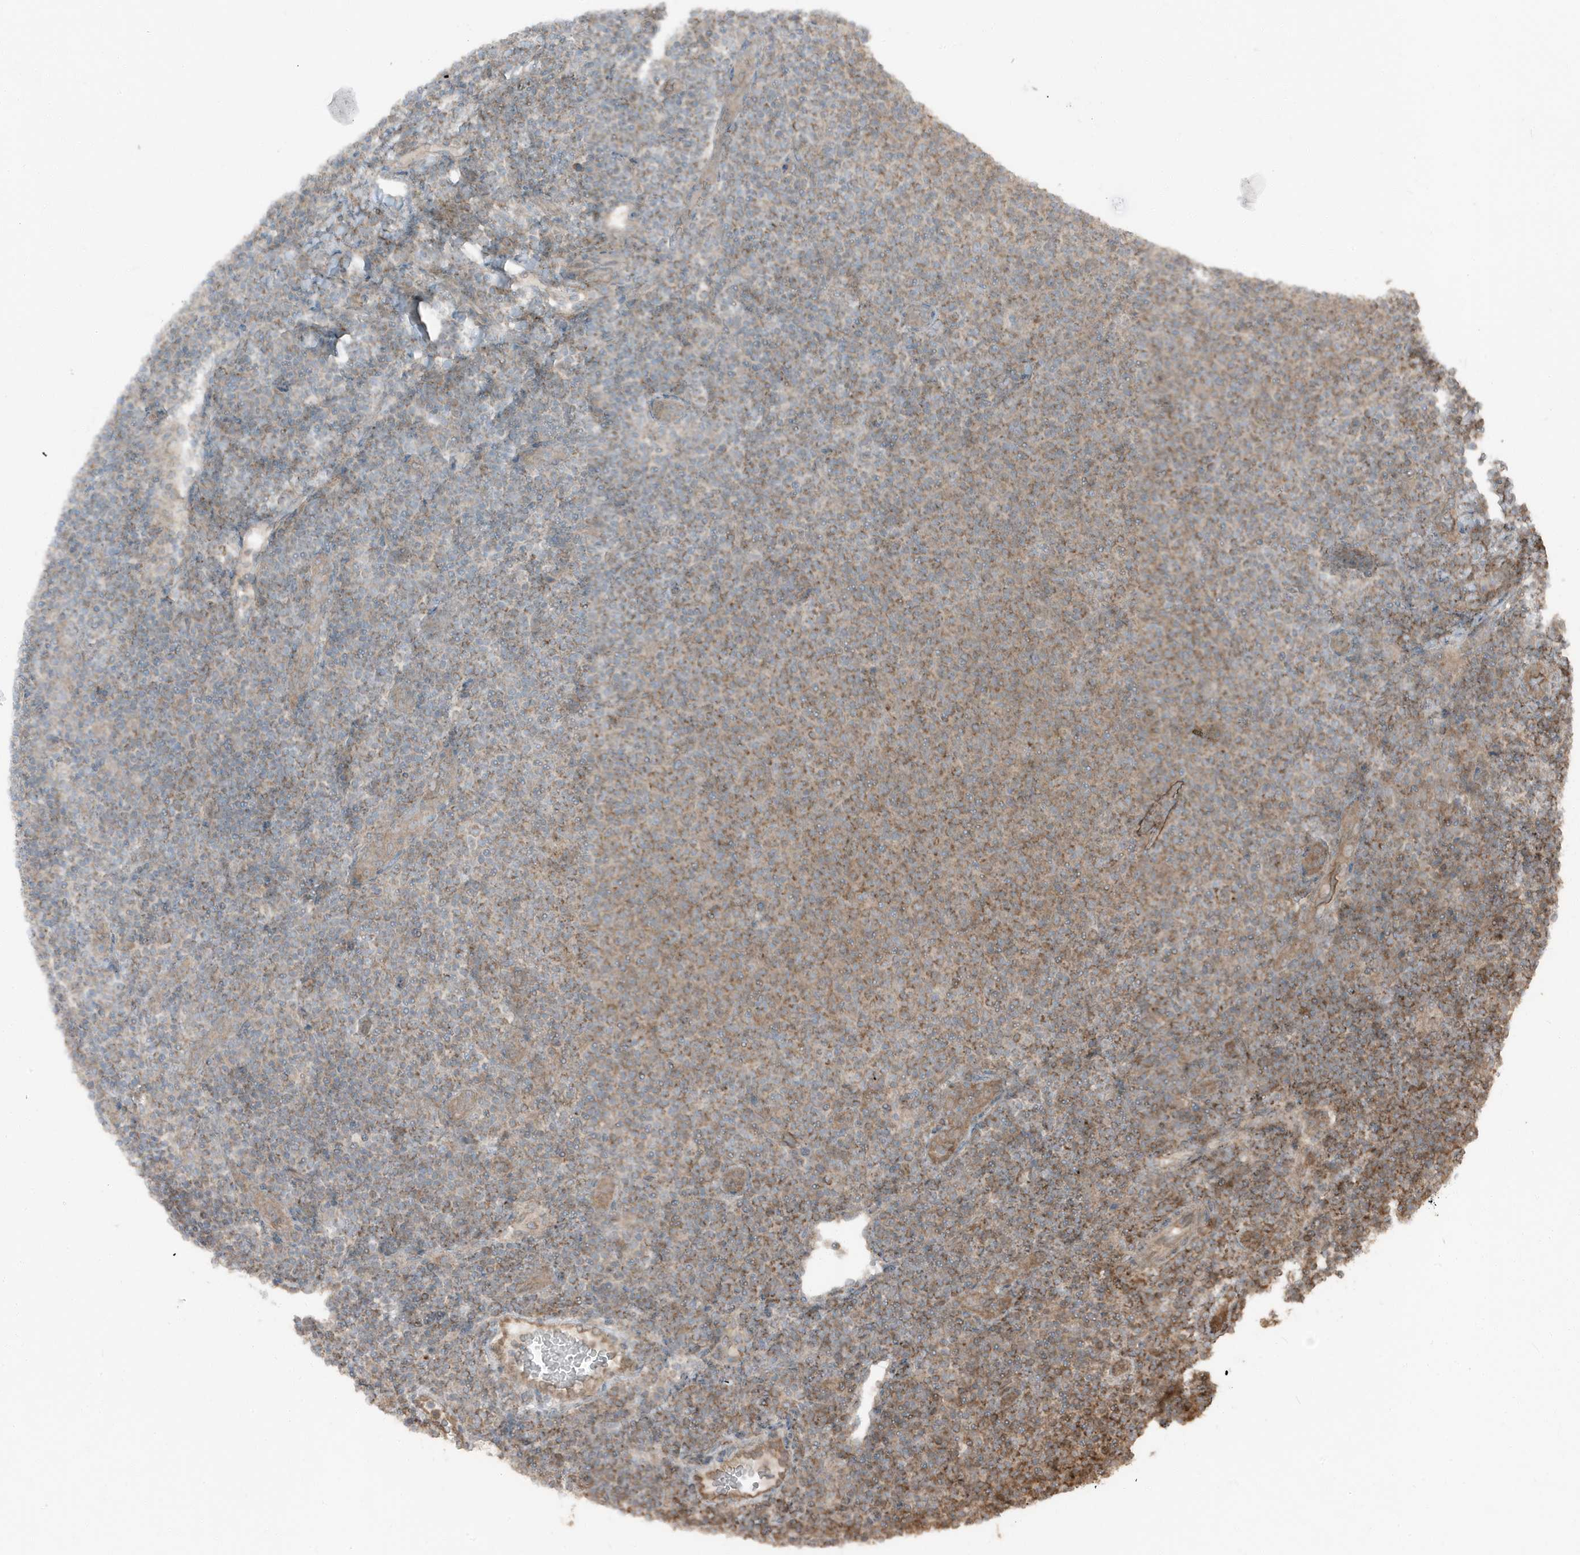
{"staining": {"intensity": "moderate", "quantity": "25%-75%", "location": "cytoplasmic/membranous"}, "tissue": "lymphoma", "cell_type": "Tumor cells", "image_type": "cancer", "snomed": [{"axis": "morphology", "description": "Malignant lymphoma, non-Hodgkin's type, Low grade"}, {"axis": "topography", "description": "Lymph node"}], "caption": "Protein positivity by immunohistochemistry demonstrates moderate cytoplasmic/membranous expression in about 25%-75% of tumor cells in lymphoma. The staining is performed using DAB (3,3'-diaminobenzidine) brown chromogen to label protein expression. The nuclei are counter-stained blue using hematoxylin.", "gene": "AZI2", "patient": {"sex": "male", "age": 66}}